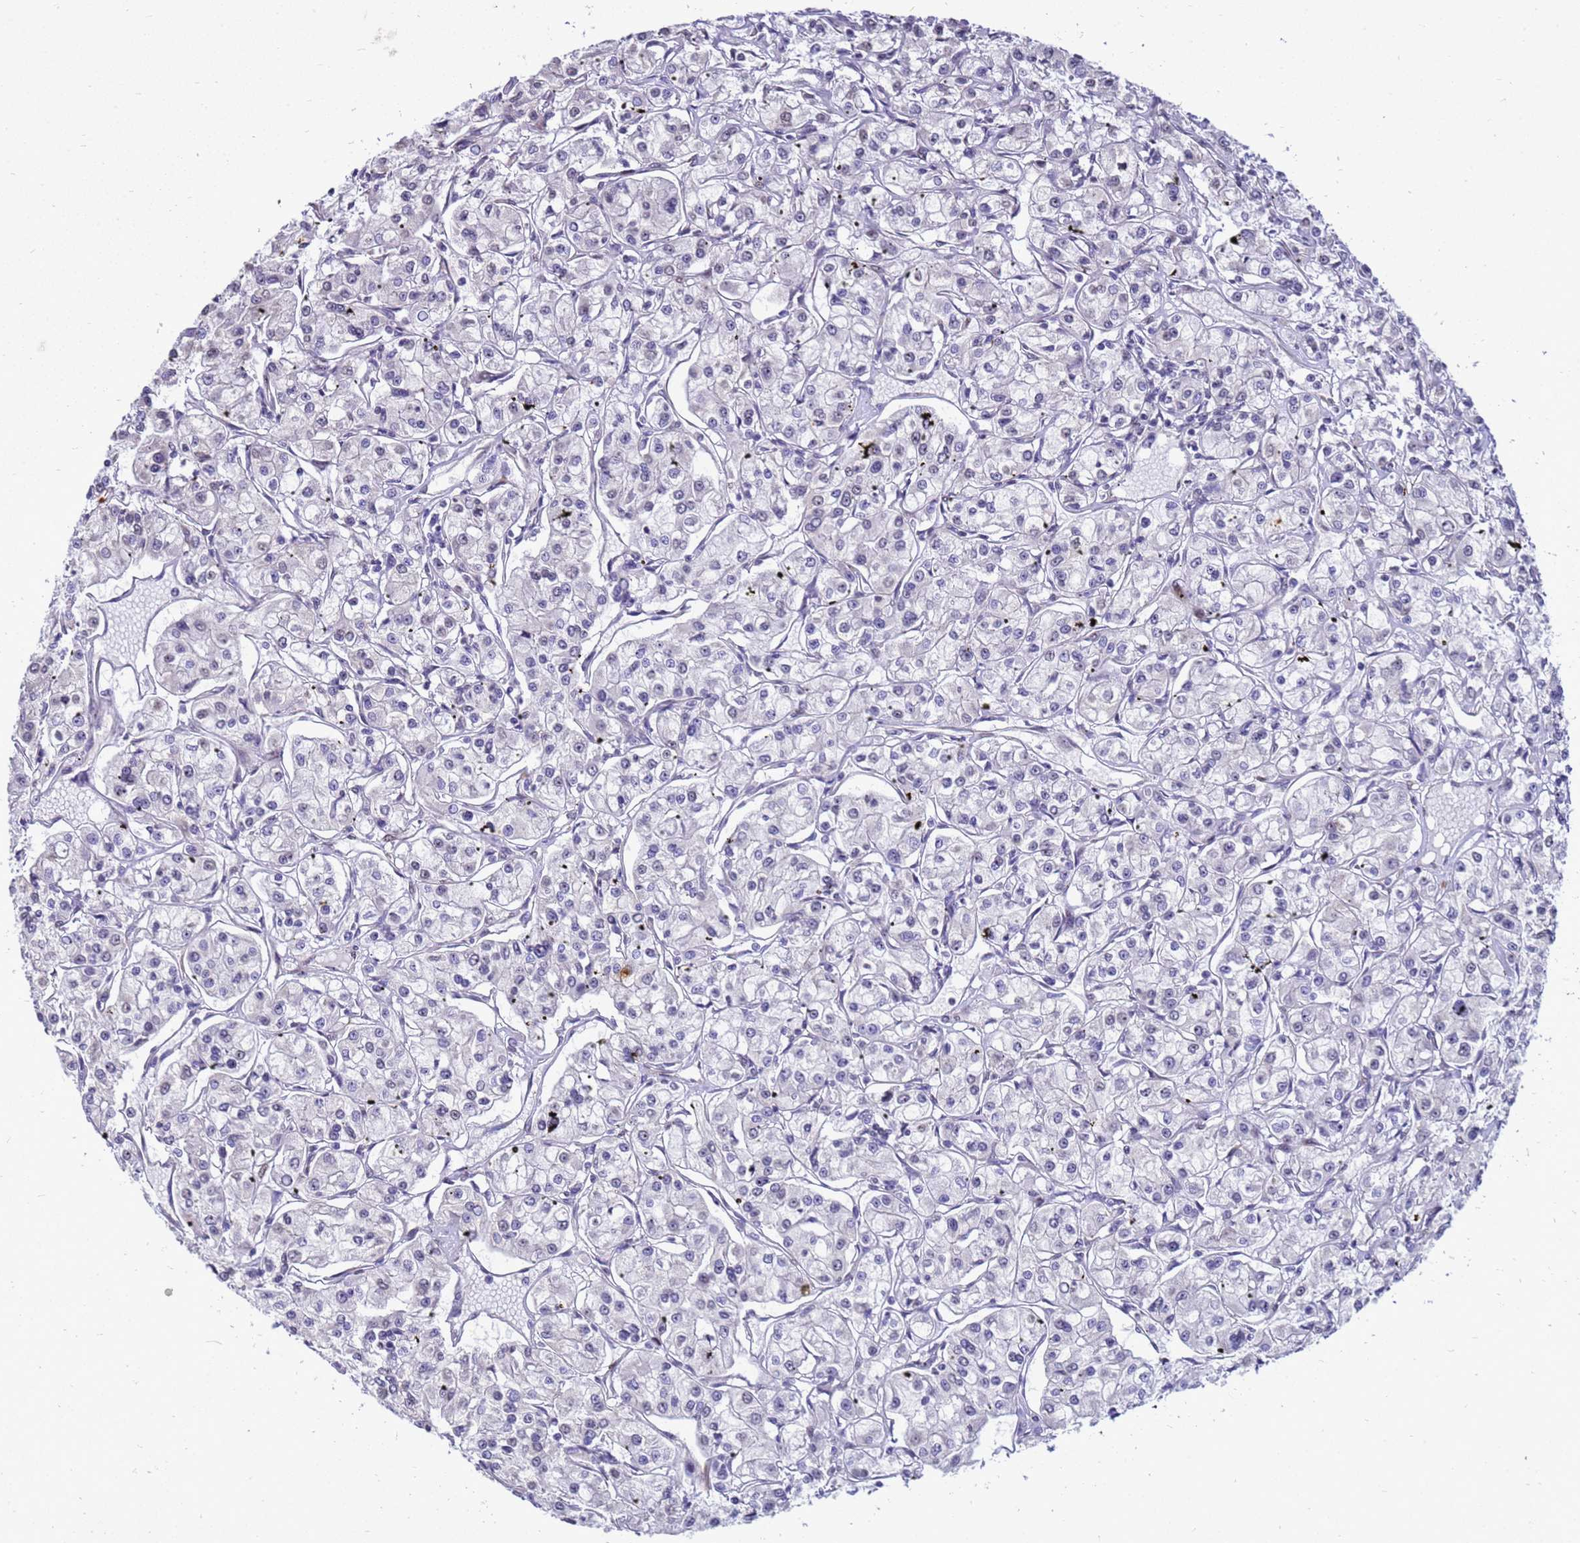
{"staining": {"intensity": "negative", "quantity": "none", "location": "none"}, "tissue": "renal cancer", "cell_type": "Tumor cells", "image_type": "cancer", "snomed": [{"axis": "morphology", "description": "Adenocarcinoma, NOS"}, {"axis": "topography", "description": "Kidney"}], "caption": "Tumor cells are negative for protein expression in human renal adenocarcinoma.", "gene": "RSPO1", "patient": {"sex": "female", "age": 59}}